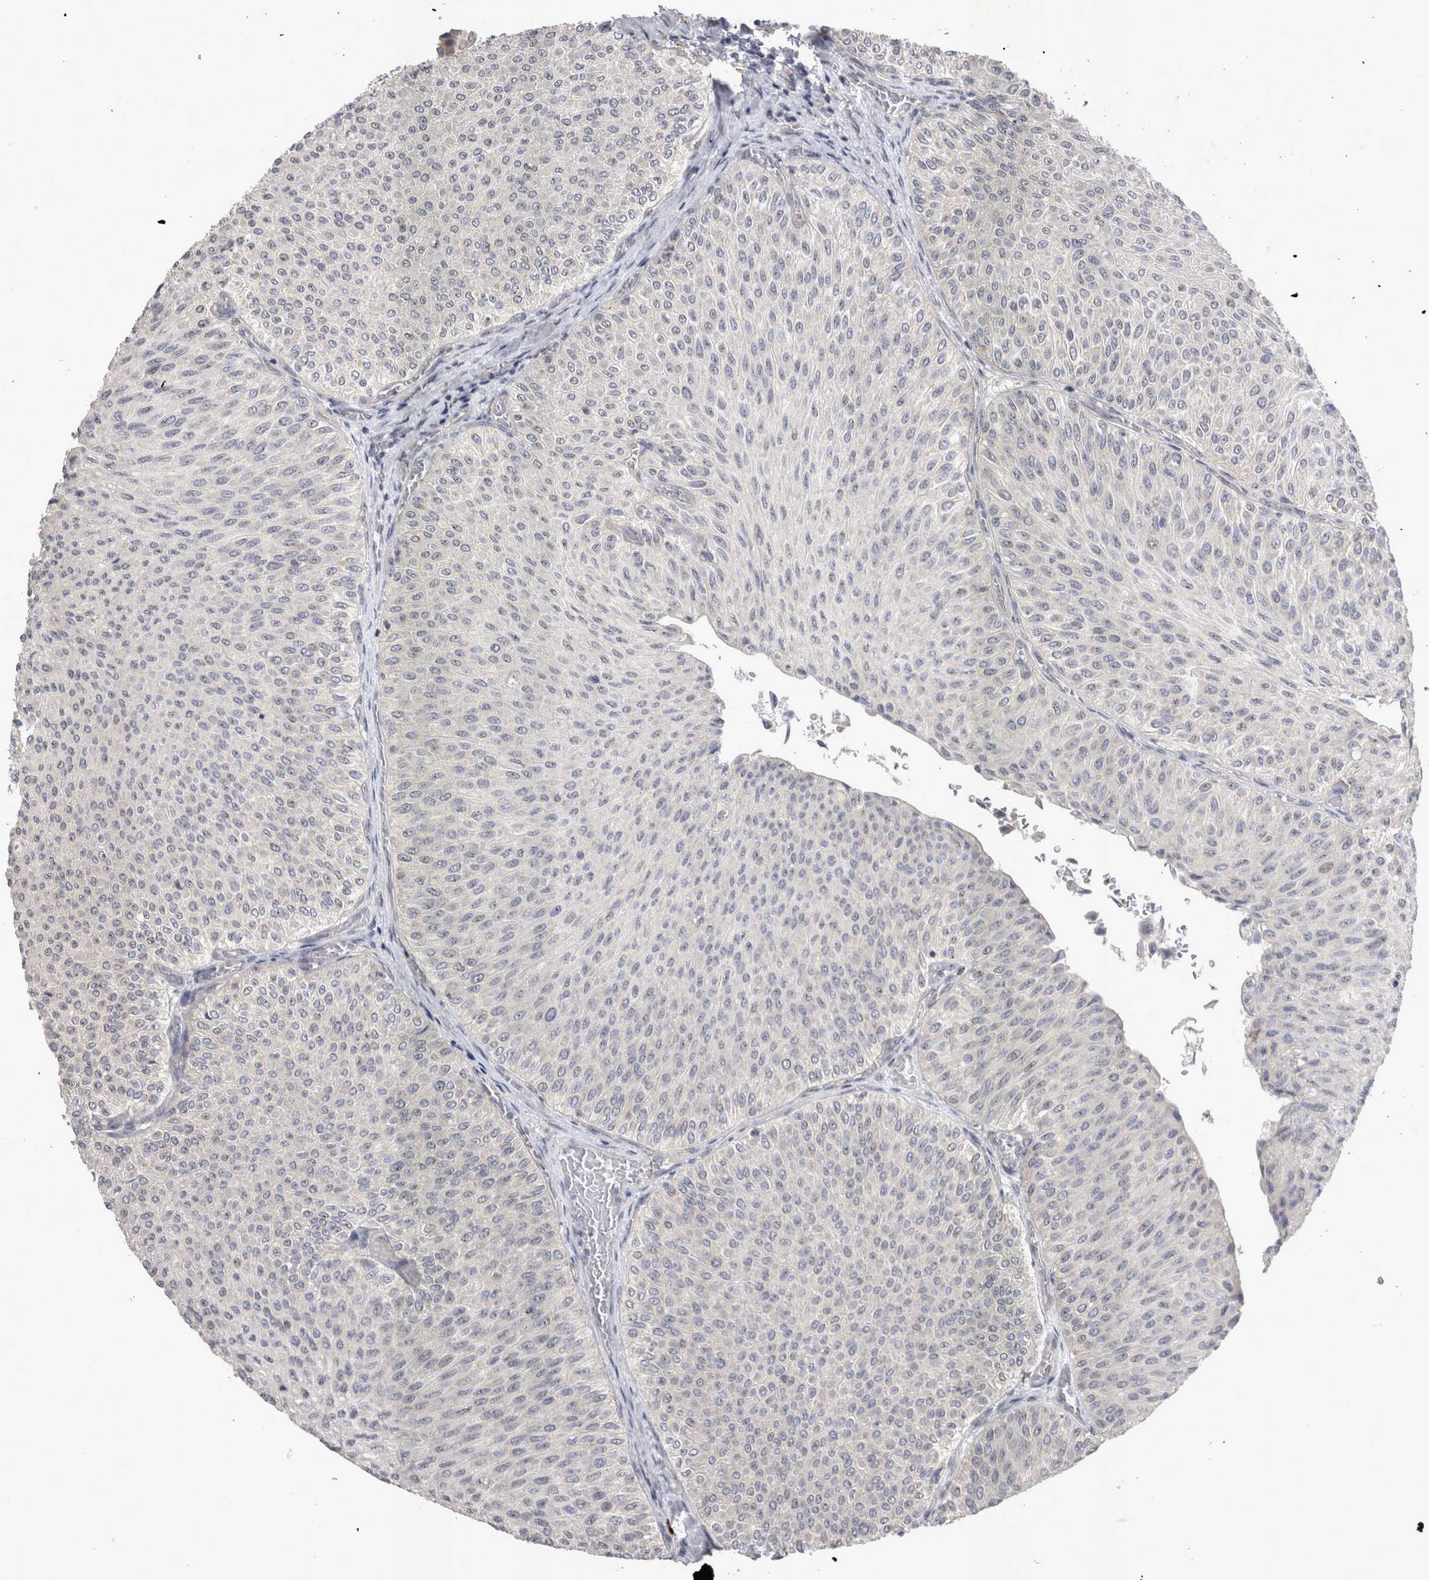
{"staining": {"intensity": "negative", "quantity": "none", "location": "none"}, "tissue": "urothelial cancer", "cell_type": "Tumor cells", "image_type": "cancer", "snomed": [{"axis": "morphology", "description": "Urothelial carcinoma, Low grade"}, {"axis": "topography", "description": "Urinary bladder"}], "caption": "The photomicrograph shows no staining of tumor cells in urothelial cancer. (DAB (3,3'-diaminobenzidine) IHC, high magnification).", "gene": "CTBS", "patient": {"sex": "male", "age": 78}}